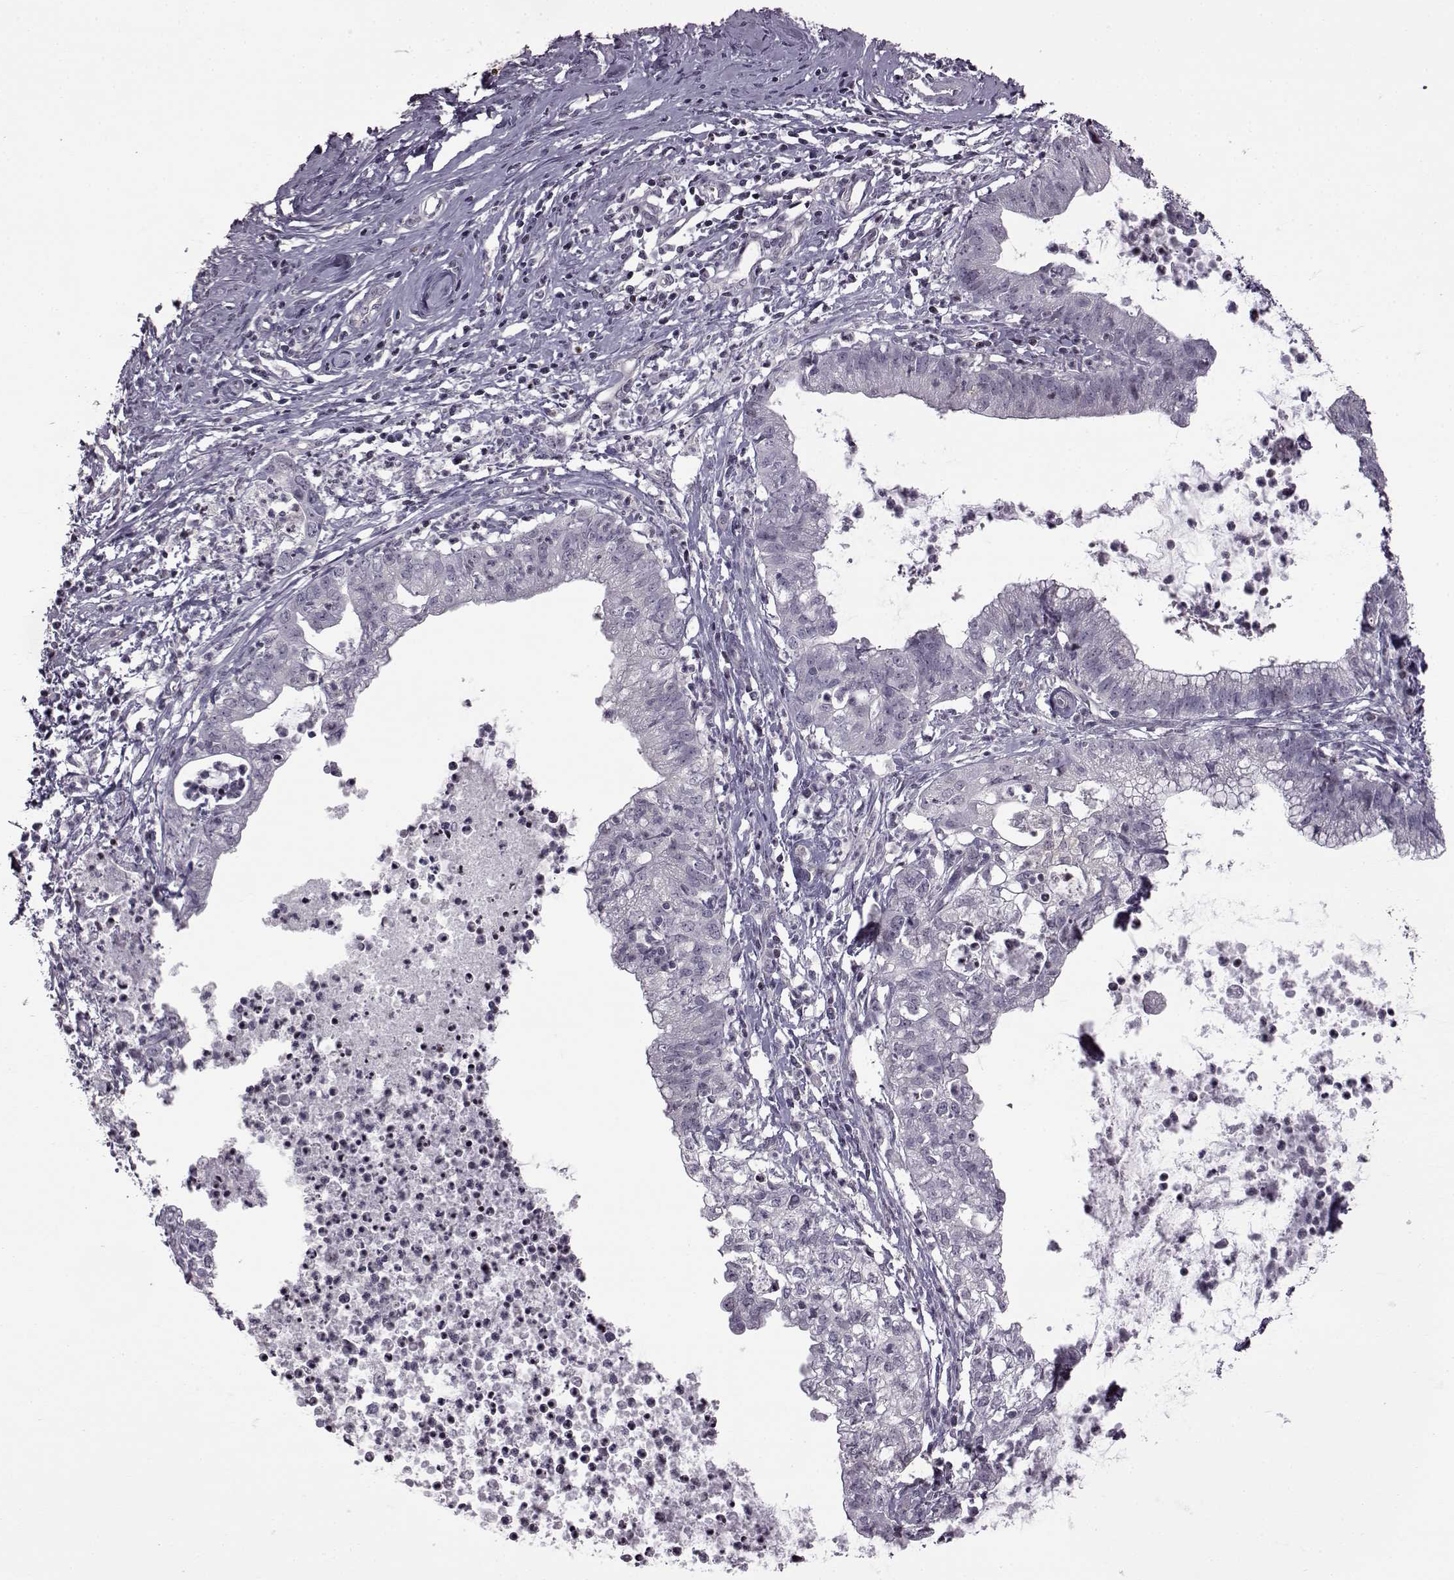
{"staining": {"intensity": "negative", "quantity": "none", "location": "none"}, "tissue": "cervical cancer", "cell_type": "Tumor cells", "image_type": "cancer", "snomed": [{"axis": "morphology", "description": "Normal tissue, NOS"}, {"axis": "morphology", "description": "Adenocarcinoma, NOS"}, {"axis": "topography", "description": "Cervix"}], "caption": "Immunohistochemical staining of cervical cancer (adenocarcinoma) shows no significant staining in tumor cells.", "gene": "GAL", "patient": {"sex": "female", "age": 38}}